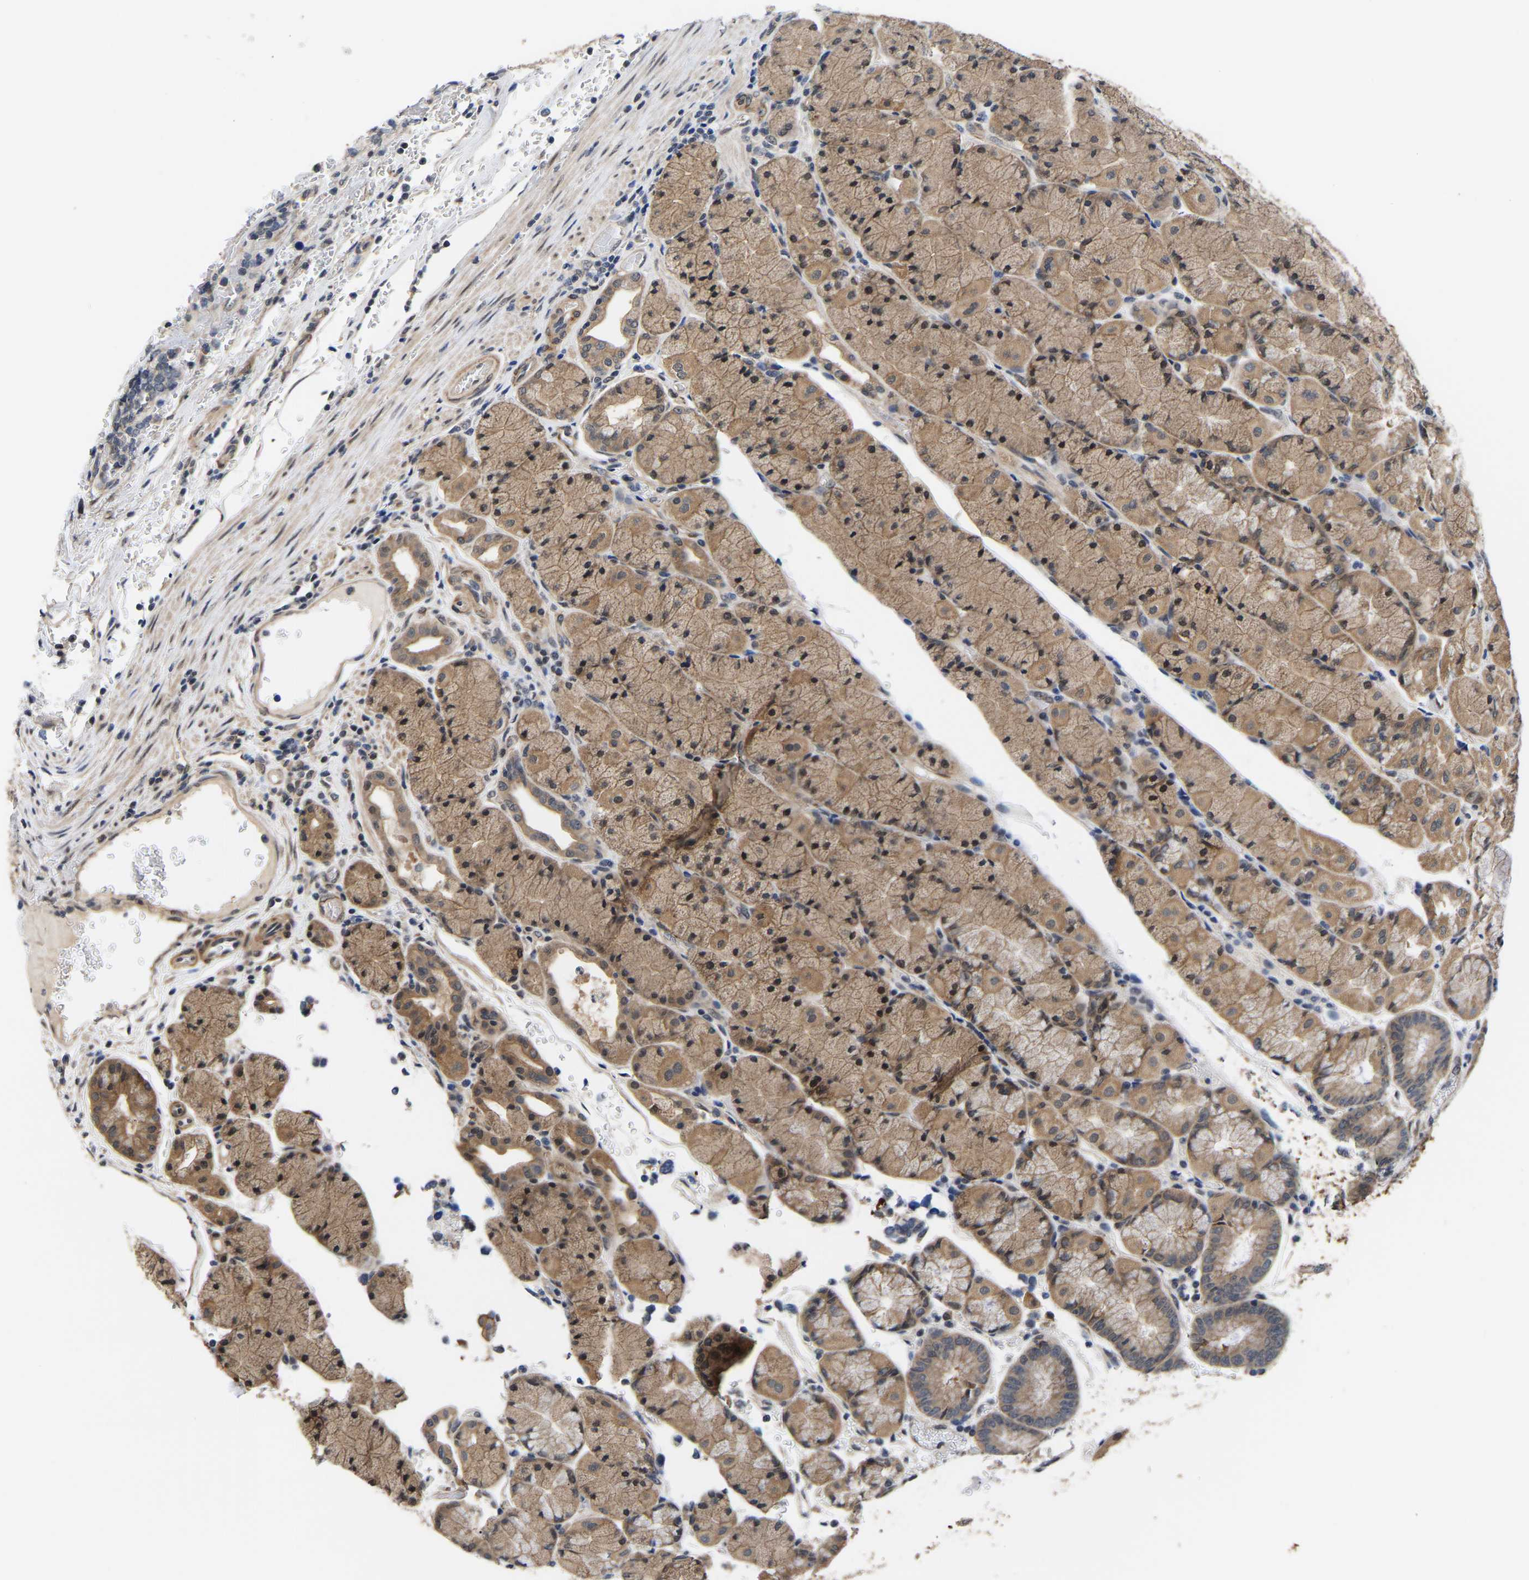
{"staining": {"intensity": "moderate", "quantity": ">75%", "location": "cytoplasmic/membranous,nuclear"}, "tissue": "stomach", "cell_type": "Glandular cells", "image_type": "normal", "snomed": [{"axis": "morphology", "description": "Normal tissue, NOS"}, {"axis": "morphology", "description": "Carcinoid, malignant, NOS"}, {"axis": "topography", "description": "Stomach, upper"}], "caption": "Stomach stained with a brown dye shows moderate cytoplasmic/membranous,nuclear positive expression in about >75% of glandular cells.", "gene": "METTL16", "patient": {"sex": "male", "age": 39}}